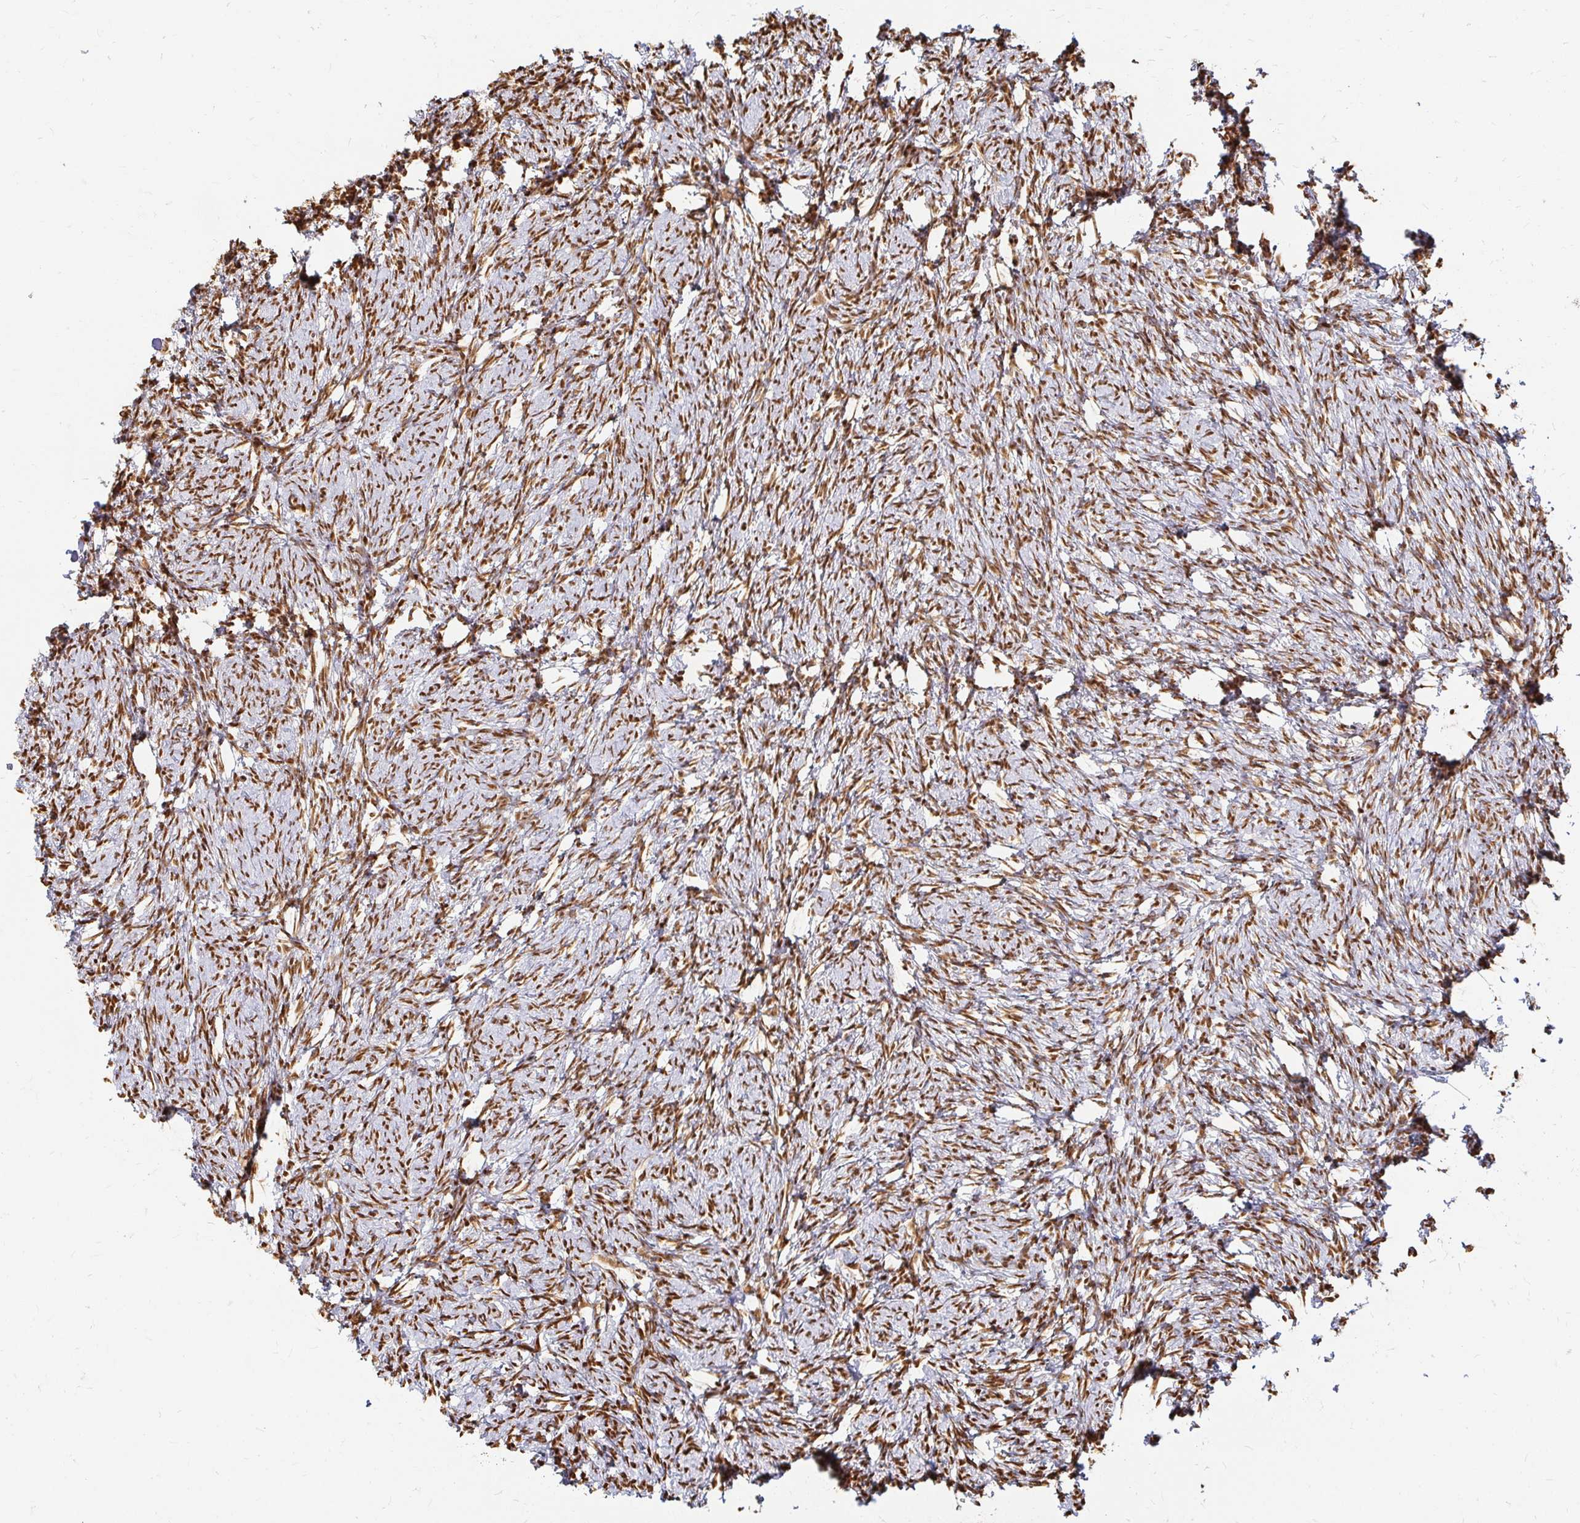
{"staining": {"intensity": "moderate", "quantity": ">75%", "location": "nuclear"}, "tissue": "ovary", "cell_type": "Ovarian stroma cells", "image_type": "normal", "snomed": [{"axis": "morphology", "description": "Normal tissue, NOS"}, {"axis": "topography", "description": "Ovary"}], "caption": "The micrograph displays staining of normal ovary, revealing moderate nuclear protein staining (brown color) within ovarian stroma cells. The staining was performed using DAB, with brown indicating positive protein expression. Nuclei are stained blue with hematoxylin.", "gene": "HNRNPU", "patient": {"sex": "female", "age": 41}}